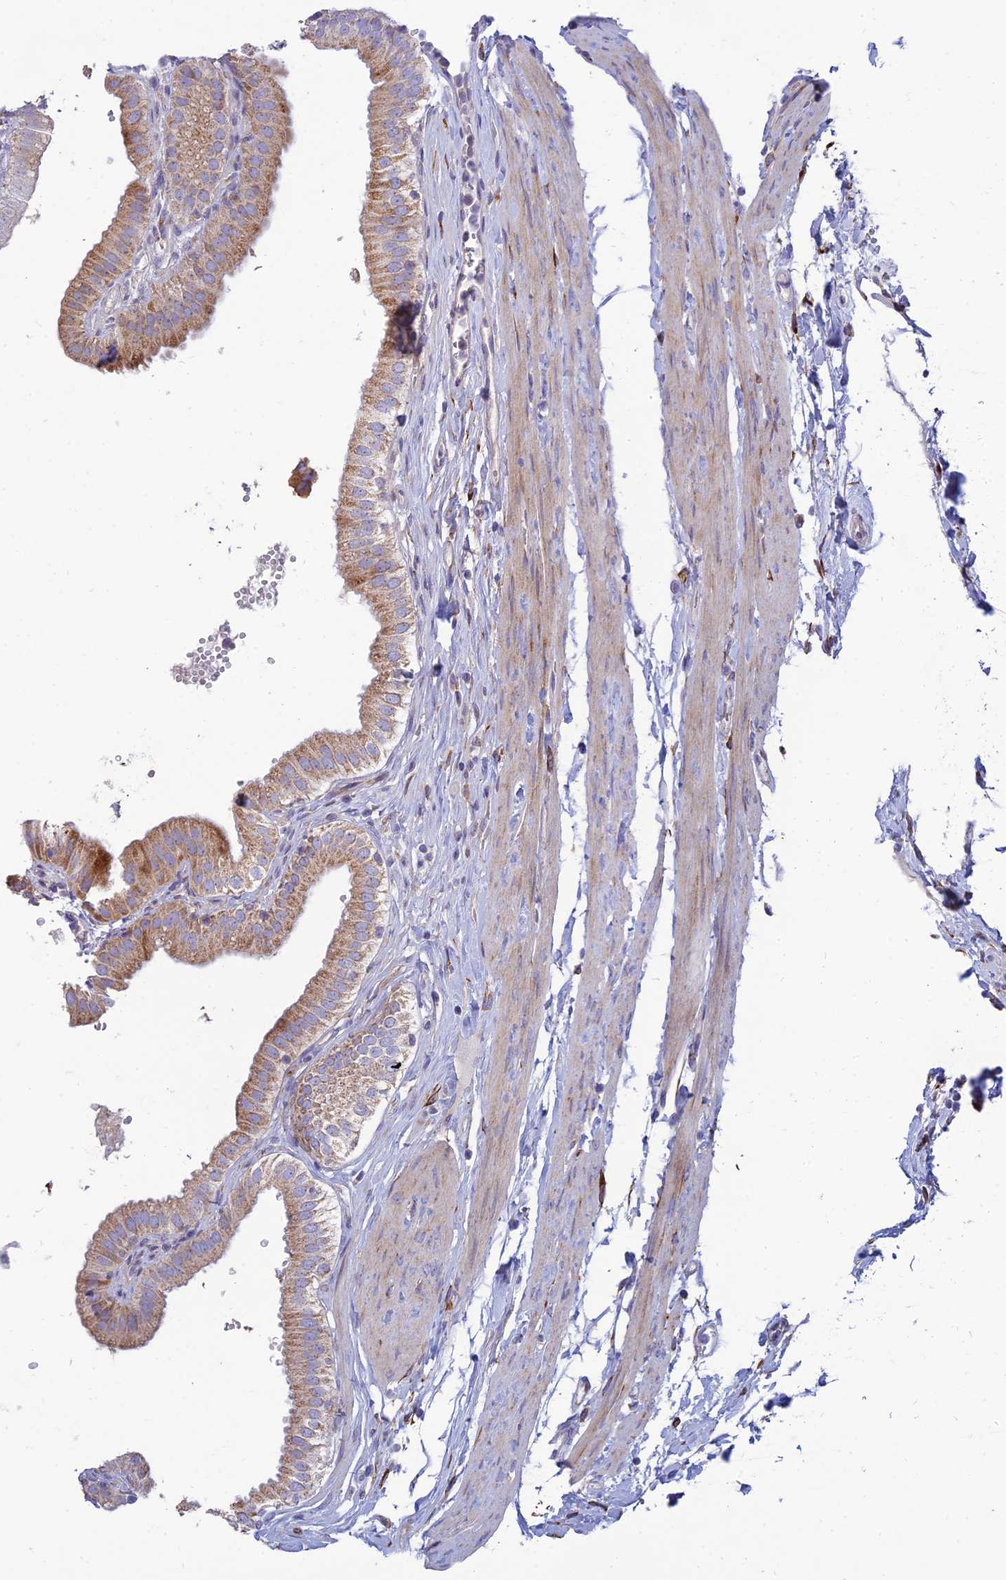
{"staining": {"intensity": "strong", "quantity": "25%-75%", "location": "cytoplasmic/membranous"}, "tissue": "gallbladder", "cell_type": "Glandular cells", "image_type": "normal", "snomed": [{"axis": "morphology", "description": "Normal tissue, NOS"}, {"axis": "topography", "description": "Gallbladder"}], "caption": "Immunohistochemistry (IHC) (DAB) staining of unremarkable gallbladder shows strong cytoplasmic/membranous protein expression in approximately 25%-75% of glandular cells.", "gene": "RCN3", "patient": {"sex": "female", "age": 61}}